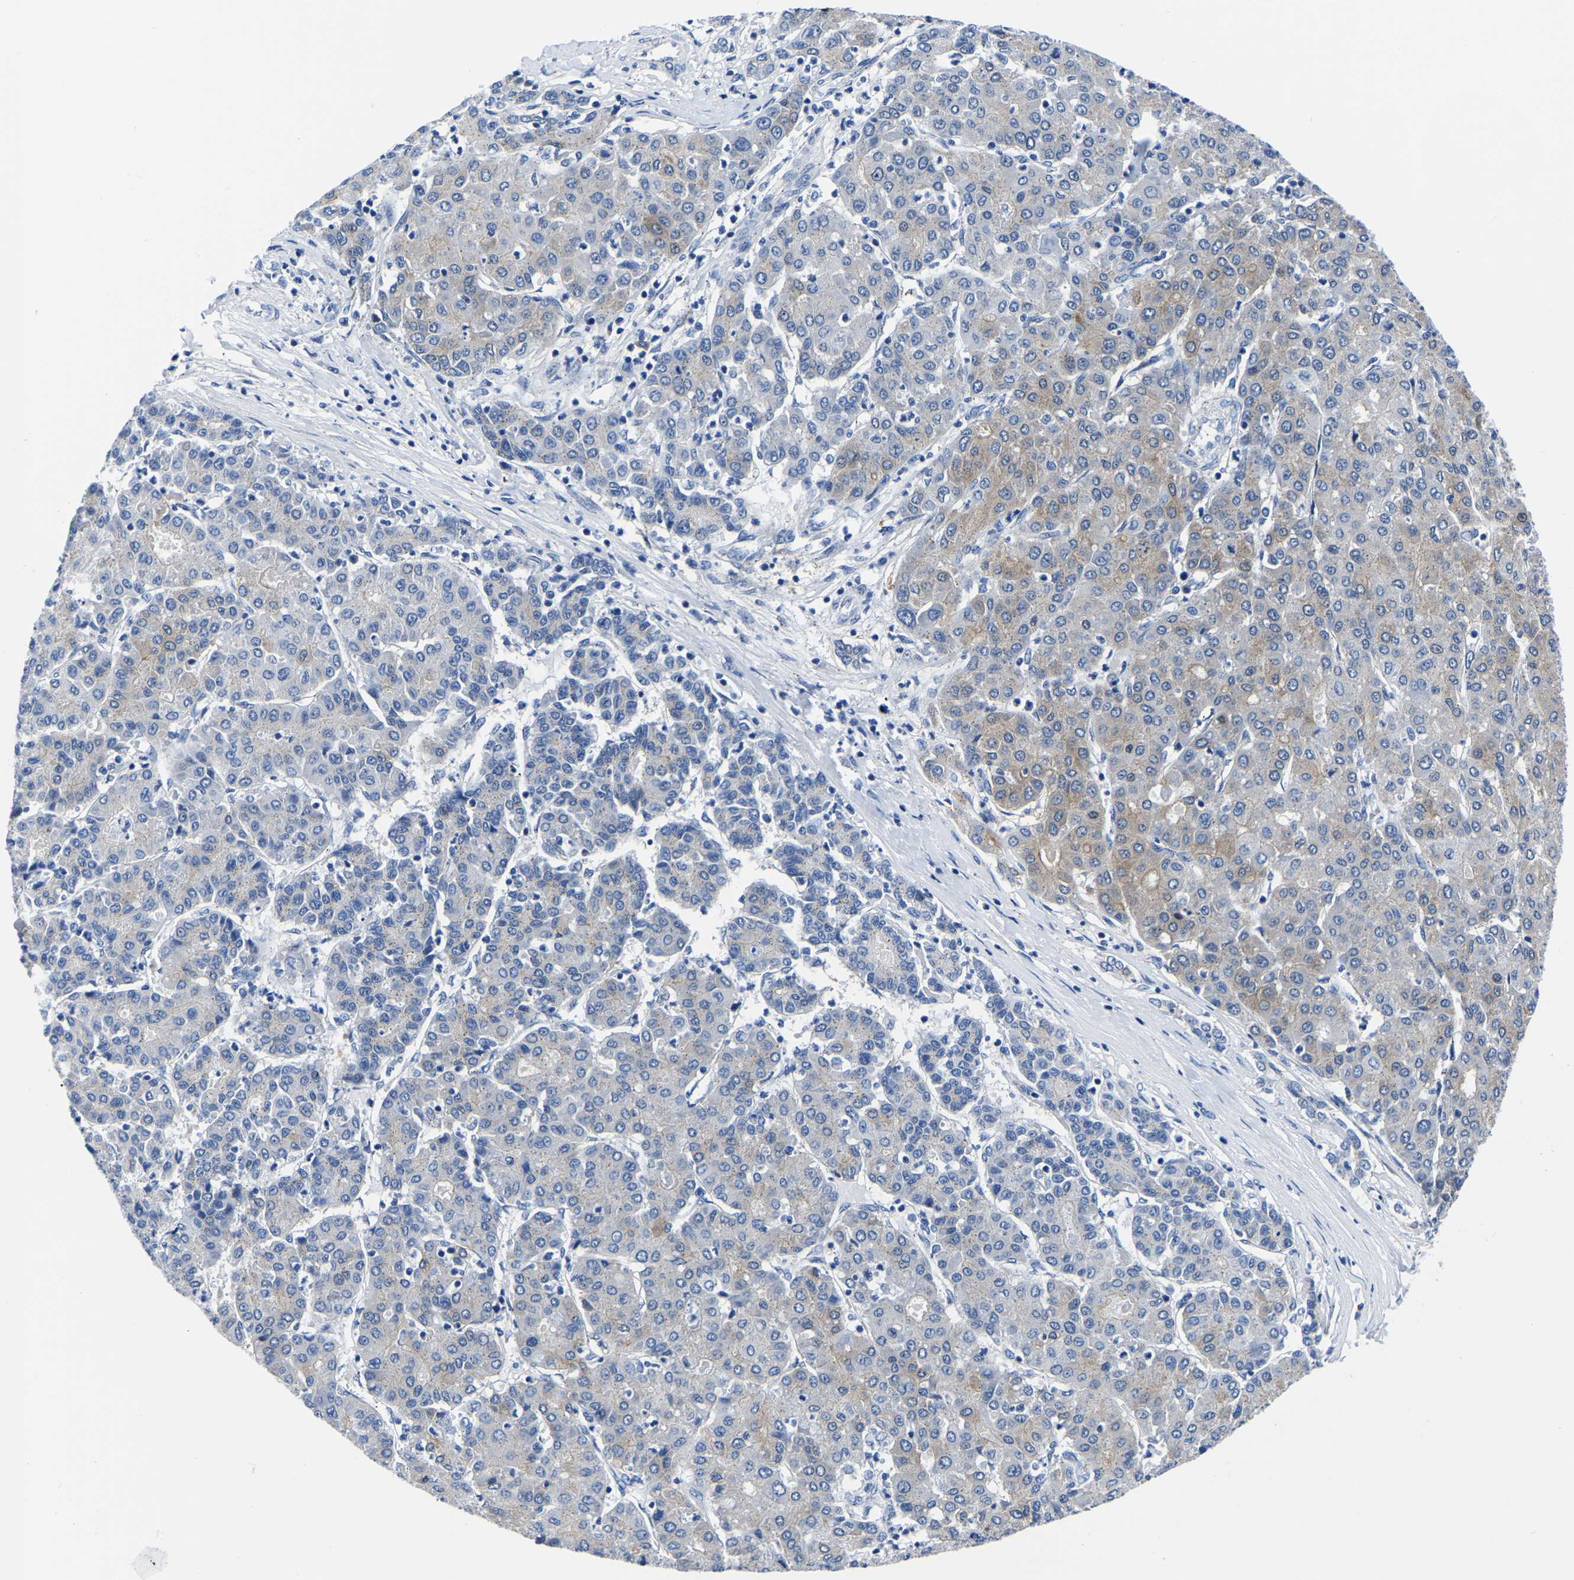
{"staining": {"intensity": "weak", "quantity": "25%-75%", "location": "cytoplasmic/membranous"}, "tissue": "liver cancer", "cell_type": "Tumor cells", "image_type": "cancer", "snomed": [{"axis": "morphology", "description": "Carcinoma, Hepatocellular, NOS"}, {"axis": "topography", "description": "Liver"}], "caption": "Protein expression analysis of hepatocellular carcinoma (liver) reveals weak cytoplasmic/membranous staining in approximately 25%-75% of tumor cells.", "gene": "TFG", "patient": {"sex": "male", "age": 65}}